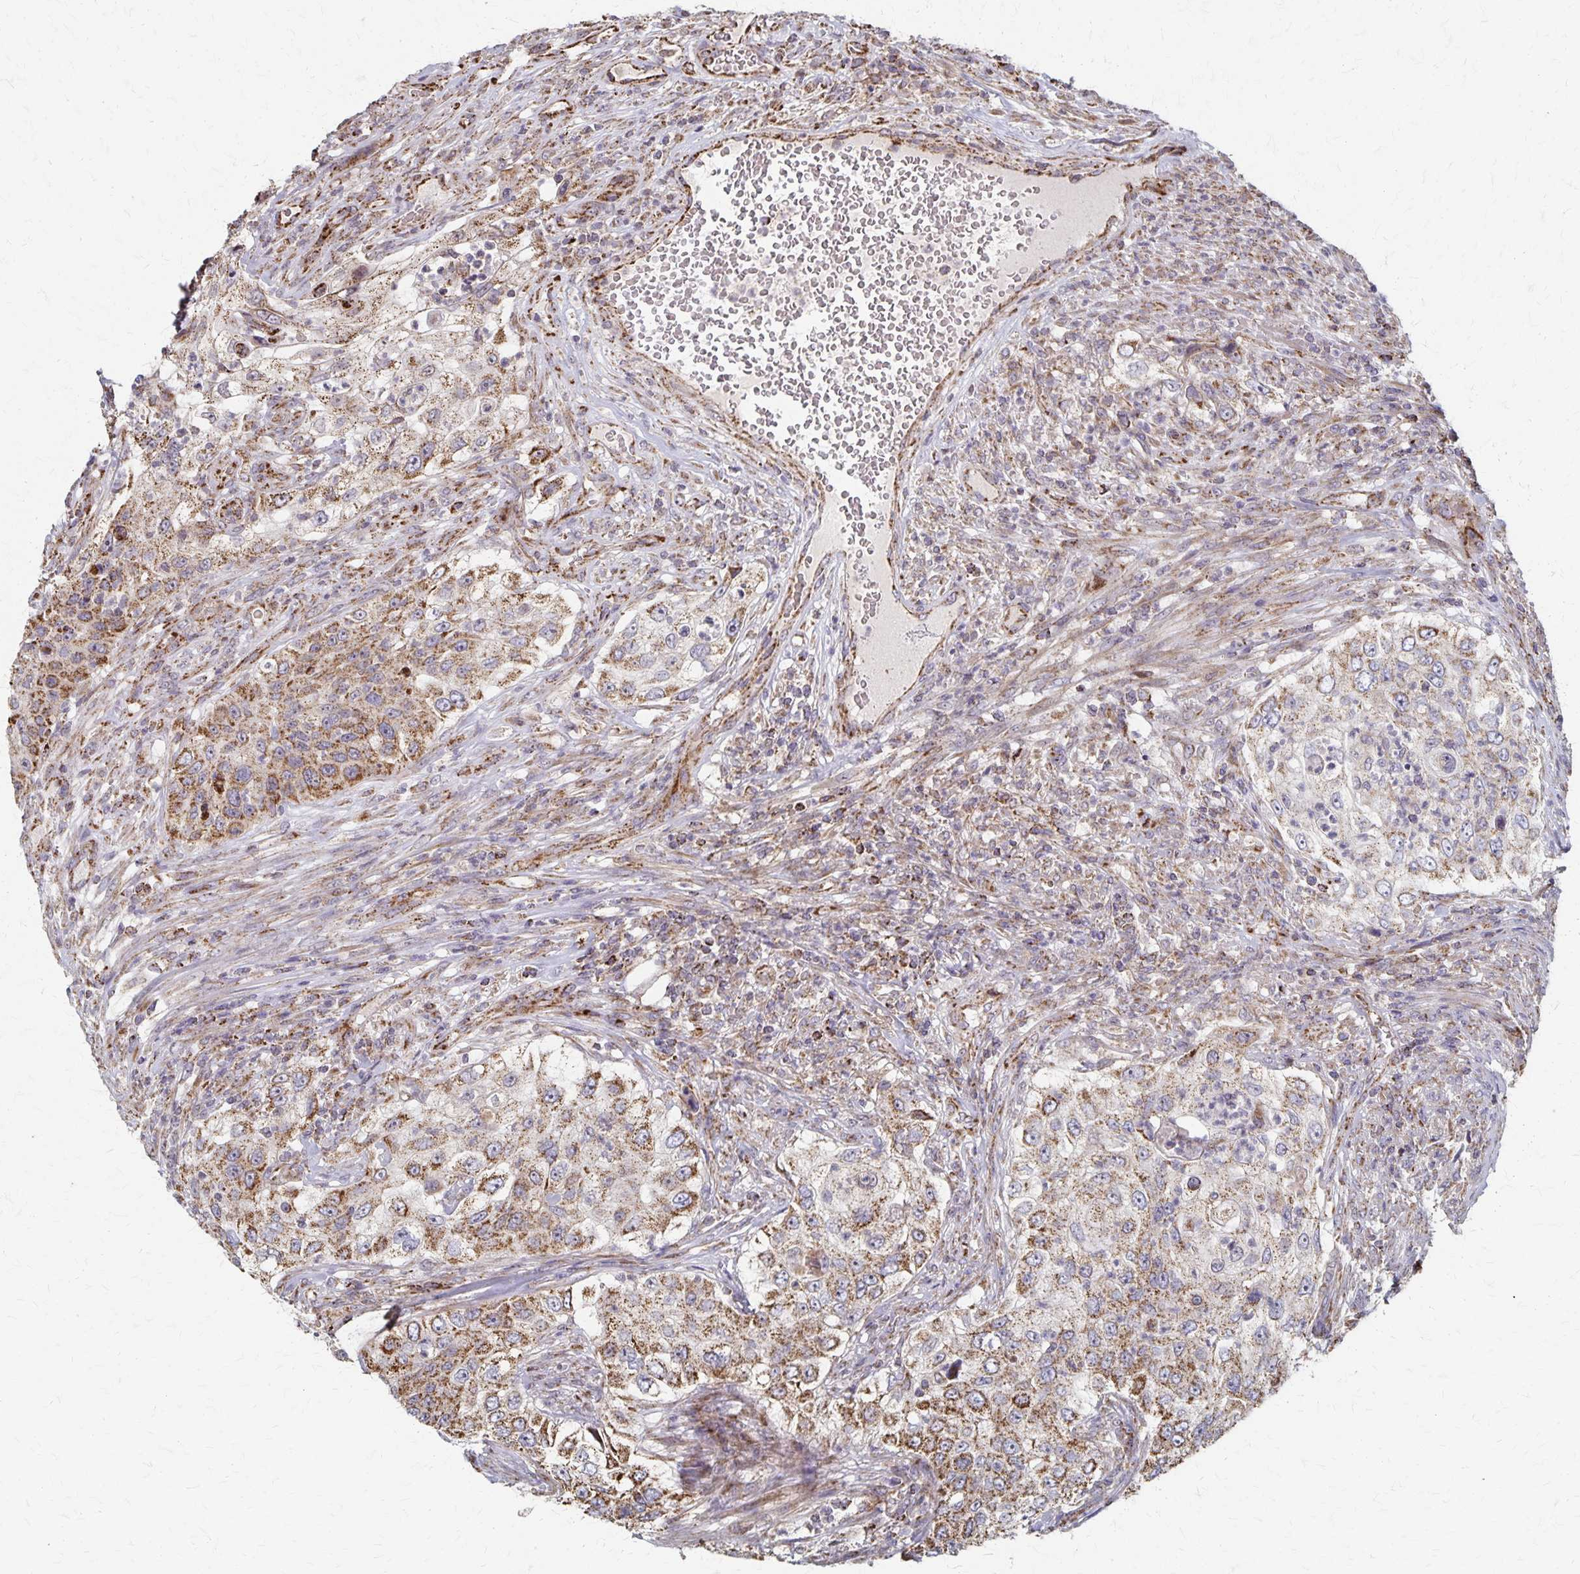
{"staining": {"intensity": "strong", "quantity": "25%-75%", "location": "cytoplasmic/membranous"}, "tissue": "urothelial cancer", "cell_type": "Tumor cells", "image_type": "cancer", "snomed": [{"axis": "morphology", "description": "Urothelial carcinoma, High grade"}, {"axis": "topography", "description": "Urinary bladder"}], "caption": "This micrograph exhibits high-grade urothelial carcinoma stained with IHC to label a protein in brown. The cytoplasmic/membranous of tumor cells show strong positivity for the protein. Nuclei are counter-stained blue.", "gene": "DYRK4", "patient": {"sex": "female", "age": 60}}